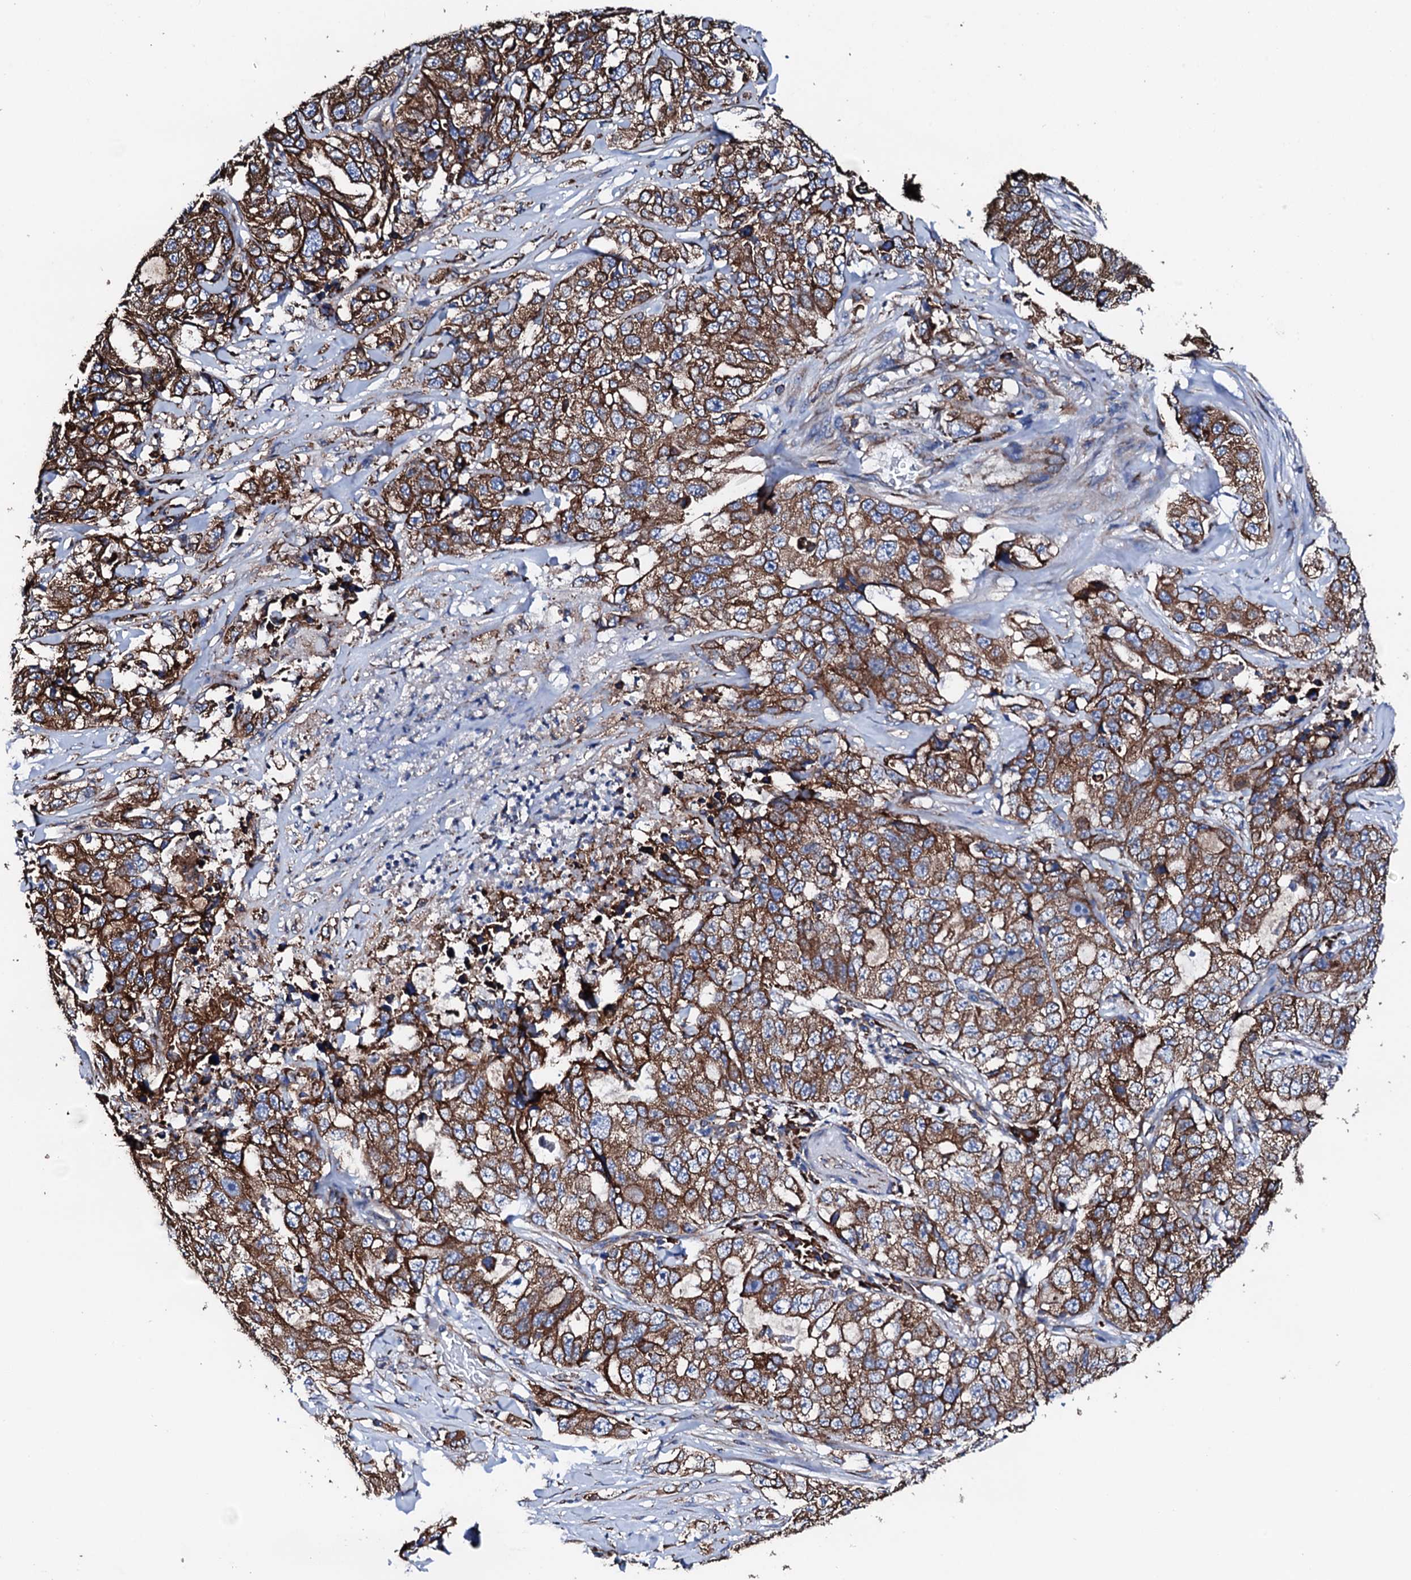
{"staining": {"intensity": "strong", "quantity": ">75%", "location": "cytoplasmic/membranous"}, "tissue": "lung cancer", "cell_type": "Tumor cells", "image_type": "cancer", "snomed": [{"axis": "morphology", "description": "Adenocarcinoma, NOS"}, {"axis": "topography", "description": "Lung"}], "caption": "Protein staining reveals strong cytoplasmic/membranous positivity in approximately >75% of tumor cells in lung cancer (adenocarcinoma).", "gene": "AMDHD1", "patient": {"sex": "female", "age": 51}}